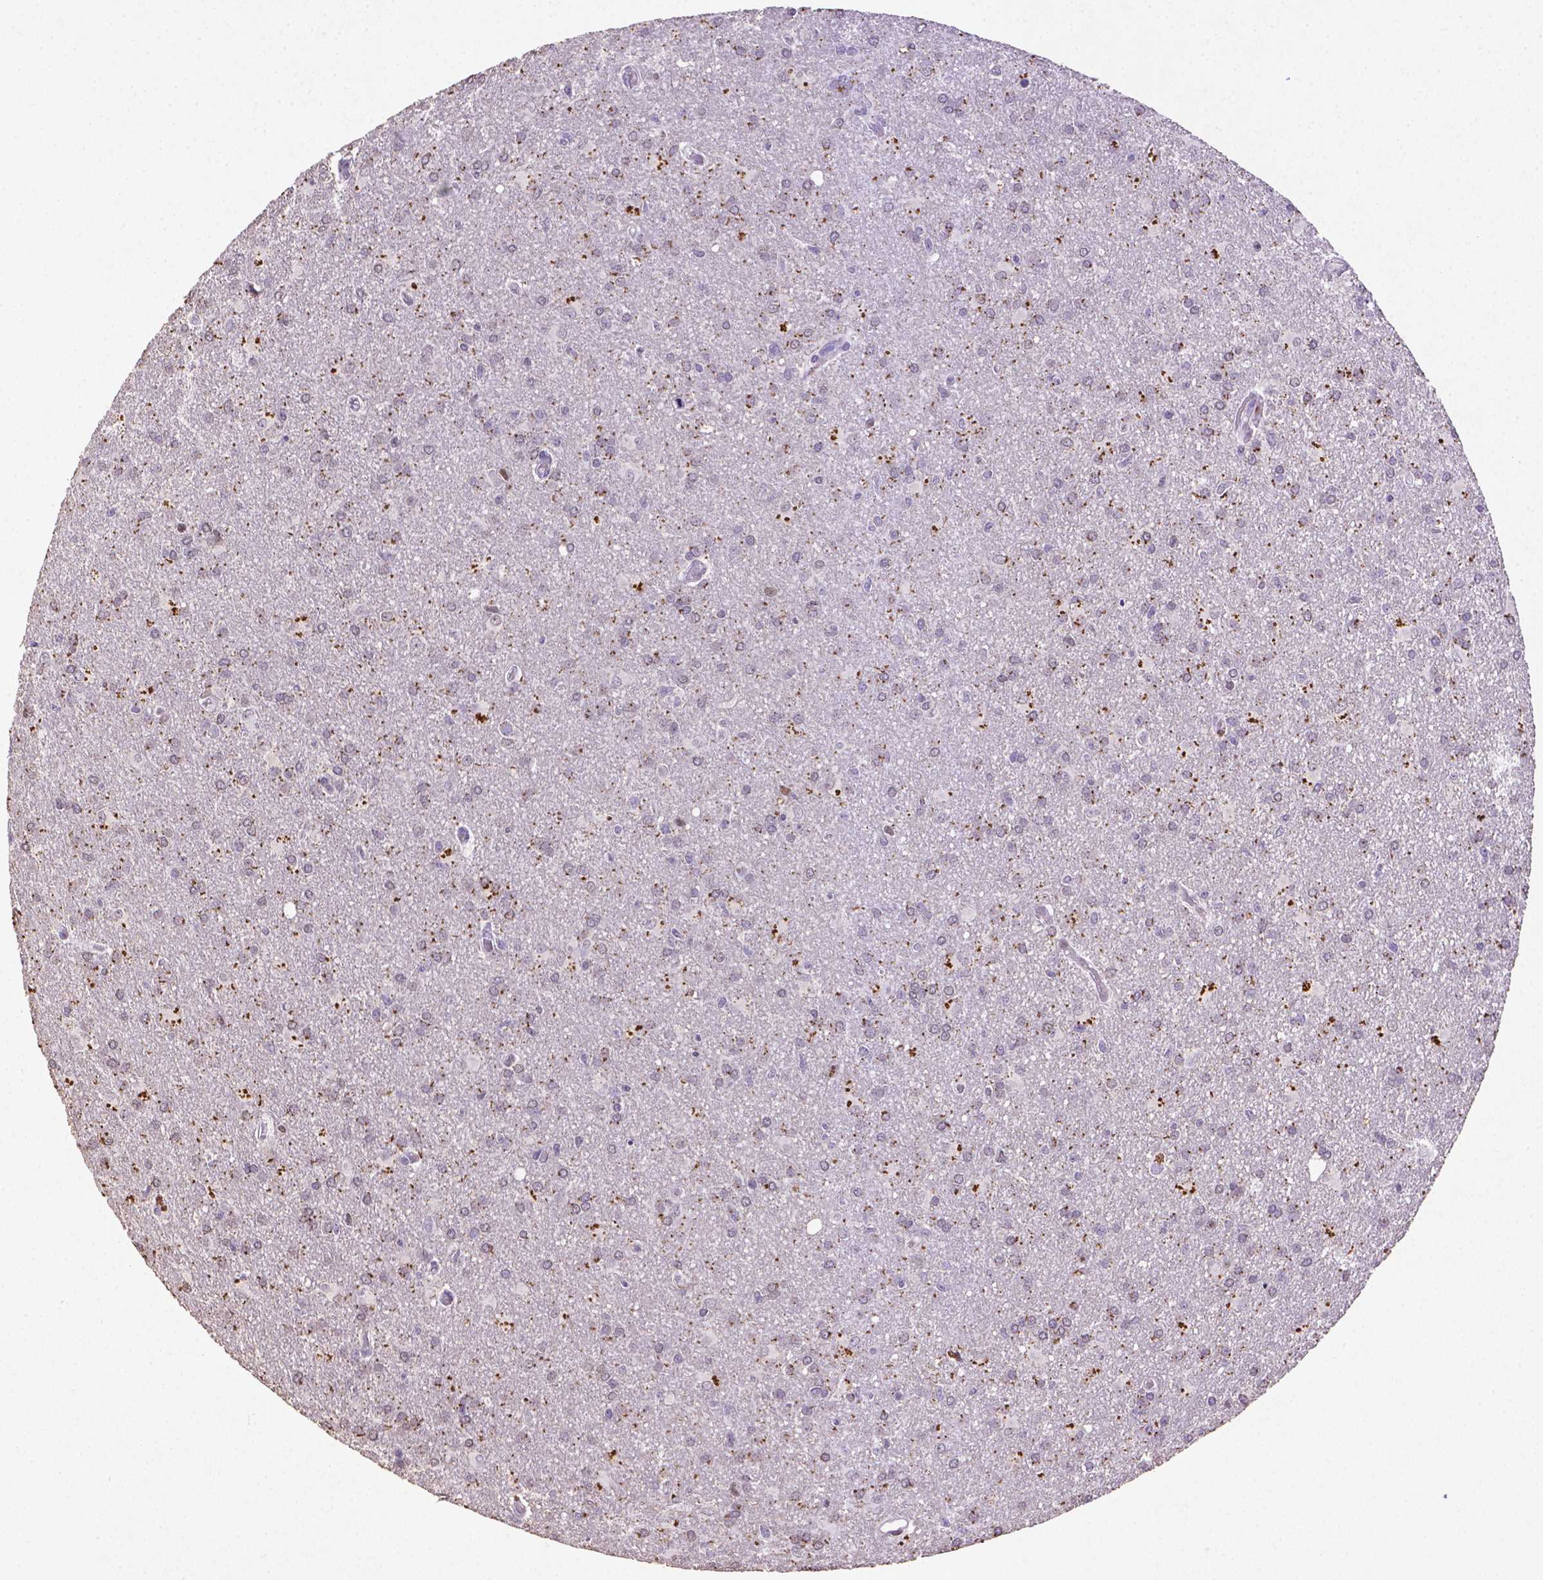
{"staining": {"intensity": "negative", "quantity": "none", "location": "none"}, "tissue": "glioma", "cell_type": "Tumor cells", "image_type": "cancer", "snomed": [{"axis": "morphology", "description": "Glioma, malignant, High grade"}, {"axis": "topography", "description": "Brain"}], "caption": "A high-resolution photomicrograph shows IHC staining of high-grade glioma (malignant), which displays no significant staining in tumor cells. (DAB (3,3'-diaminobenzidine) IHC, high magnification).", "gene": "CDKN1A", "patient": {"sex": "male", "age": 68}}